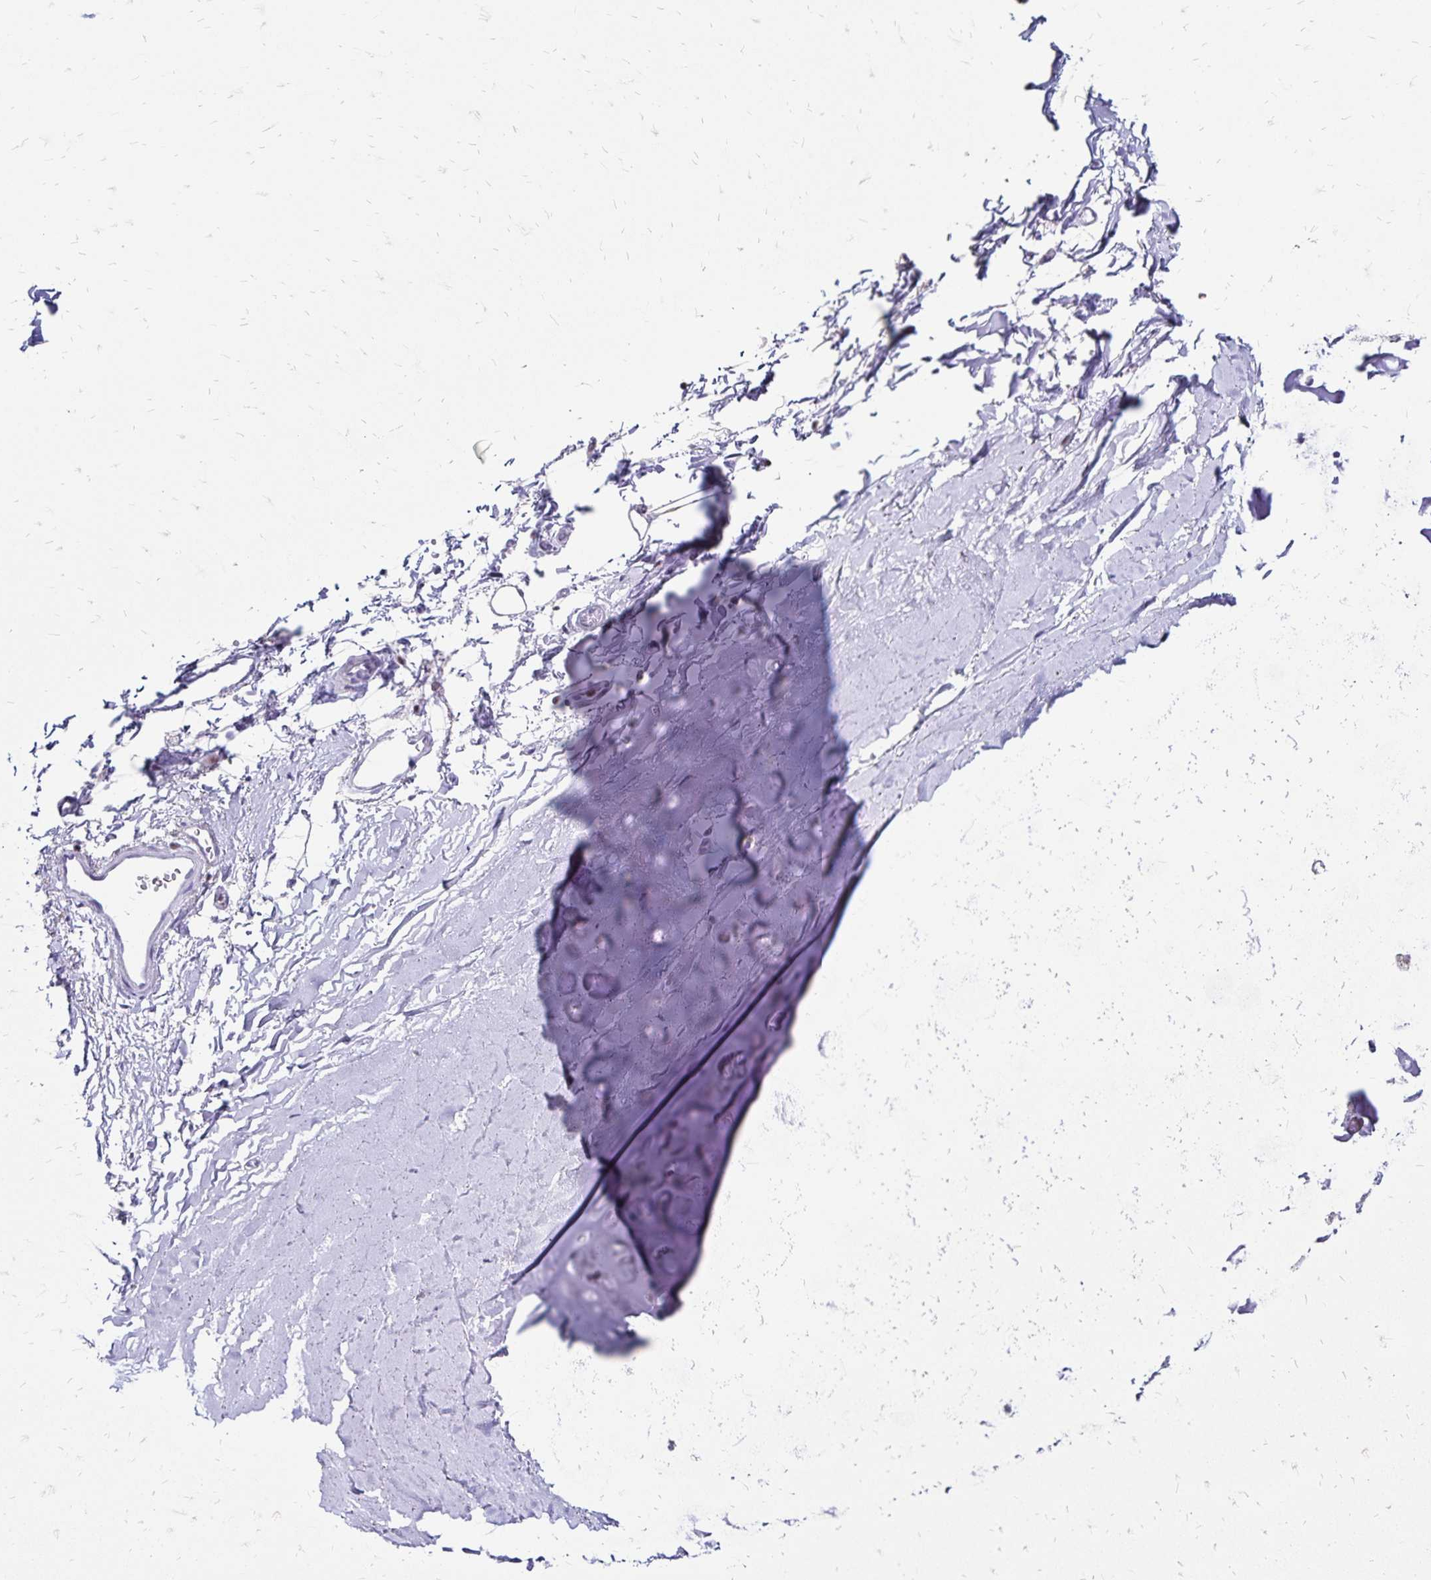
{"staining": {"intensity": "weak", "quantity": "<25%", "location": "nuclear"}, "tissue": "adipose tissue", "cell_type": "Adipocytes", "image_type": "normal", "snomed": [{"axis": "morphology", "description": "Normal tissue, NOS"}, {"axis": "topography", "description": "Cartilage tissue"}, {"axis": "topography", "description": "Bronchus"}], "caption": "This is an immunohistochemistry (IHC) image of benign human adipose tissue. There is no expression in adipocytes.", "gene": "IKZF1", "patient": {"sex": "female", "age": 79}}